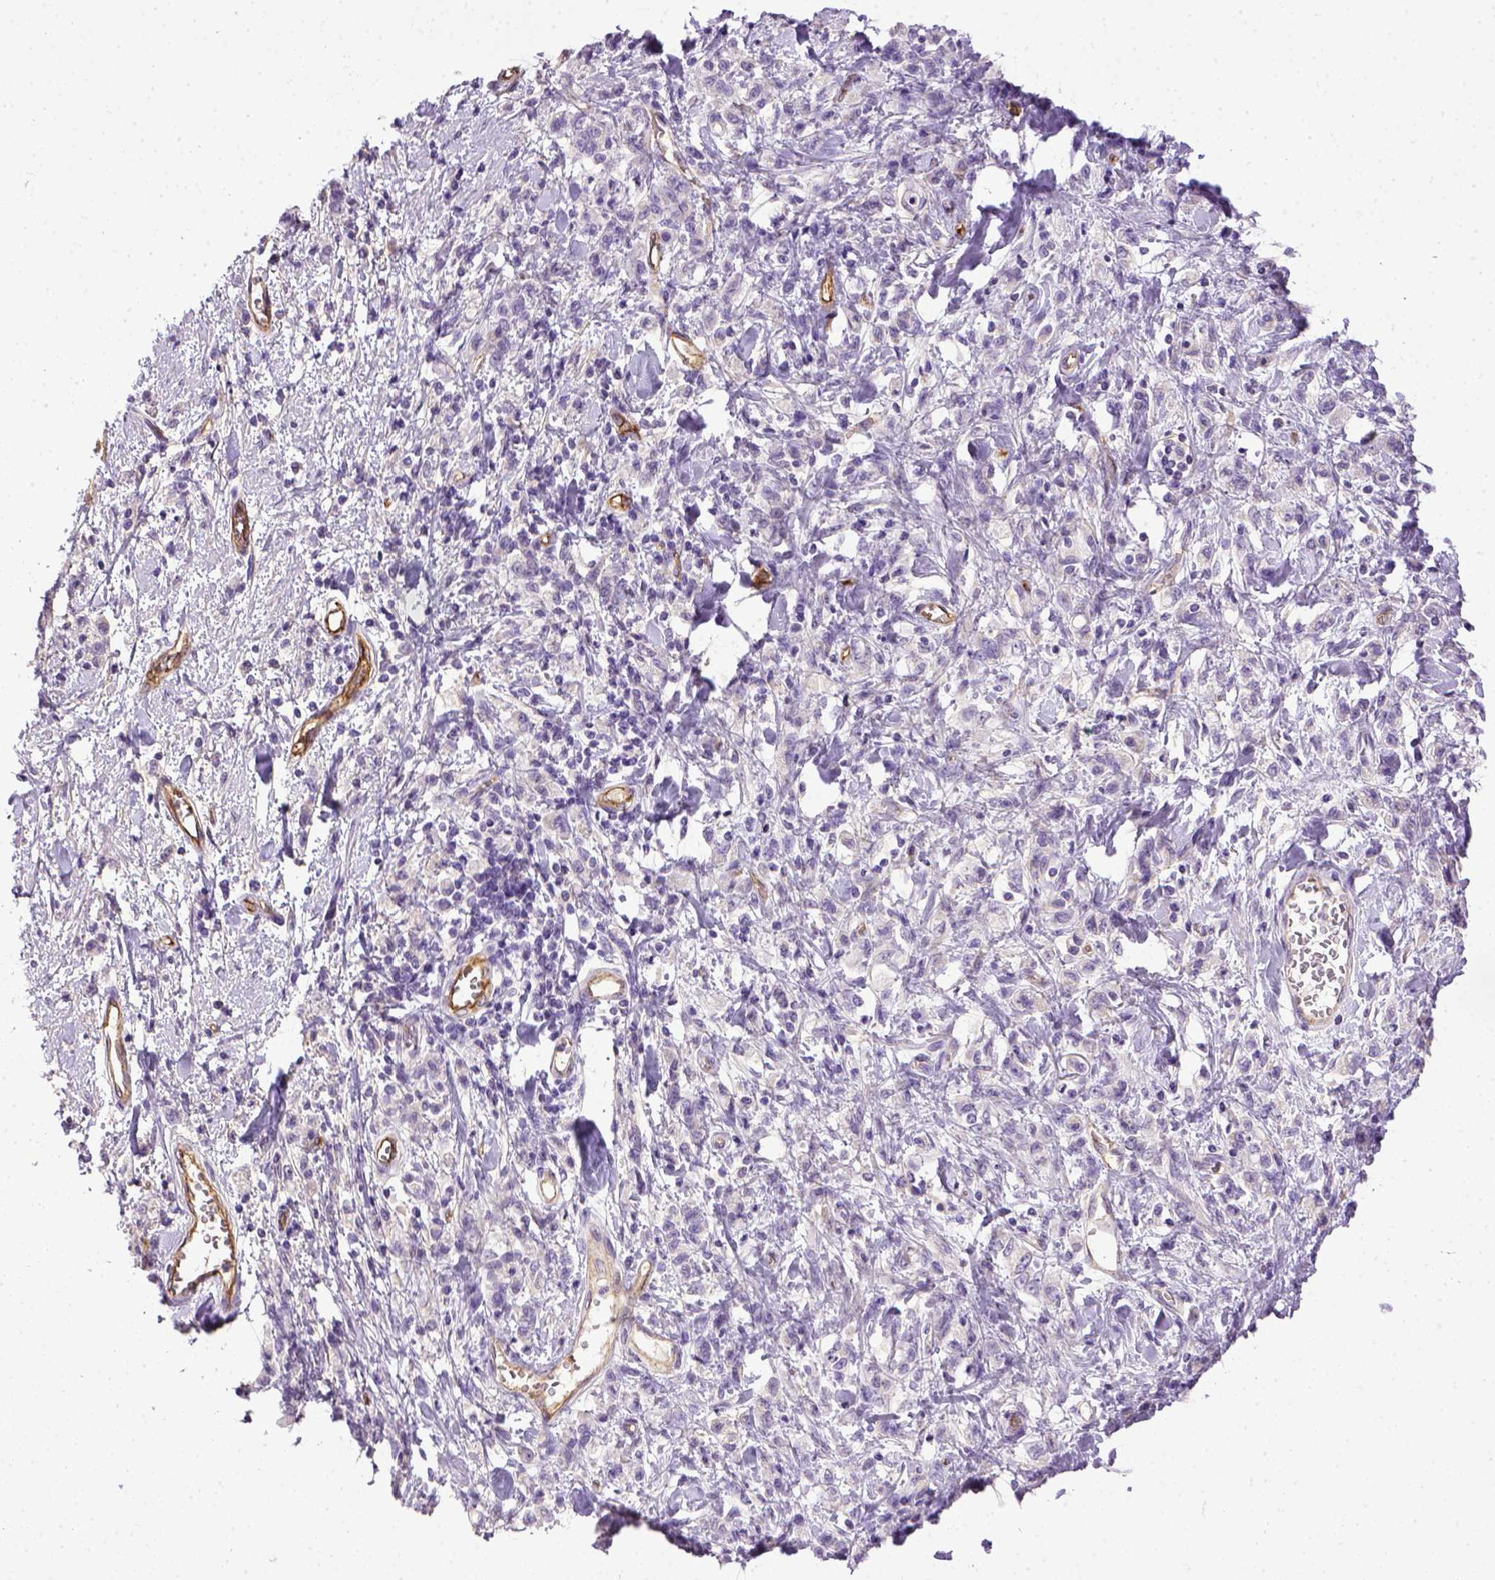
{"staining": {"intensity": "negative", "quantity": "none", "location": "none"}, "tissue": "stomach cancer", "cell_type": "Tumor cells", "image_type": "cancer", "snomed": [{"axis": "morphology", "description": "Adenocarcinoma, NOS"}, {"axis": "topography", "description": "Stomach"}], "caption": "There is no significant positivity in tumor cells of adenocarcinoma (stomach).", "gene": "ENG", "patient": {"sex": "male", "age": 77}}